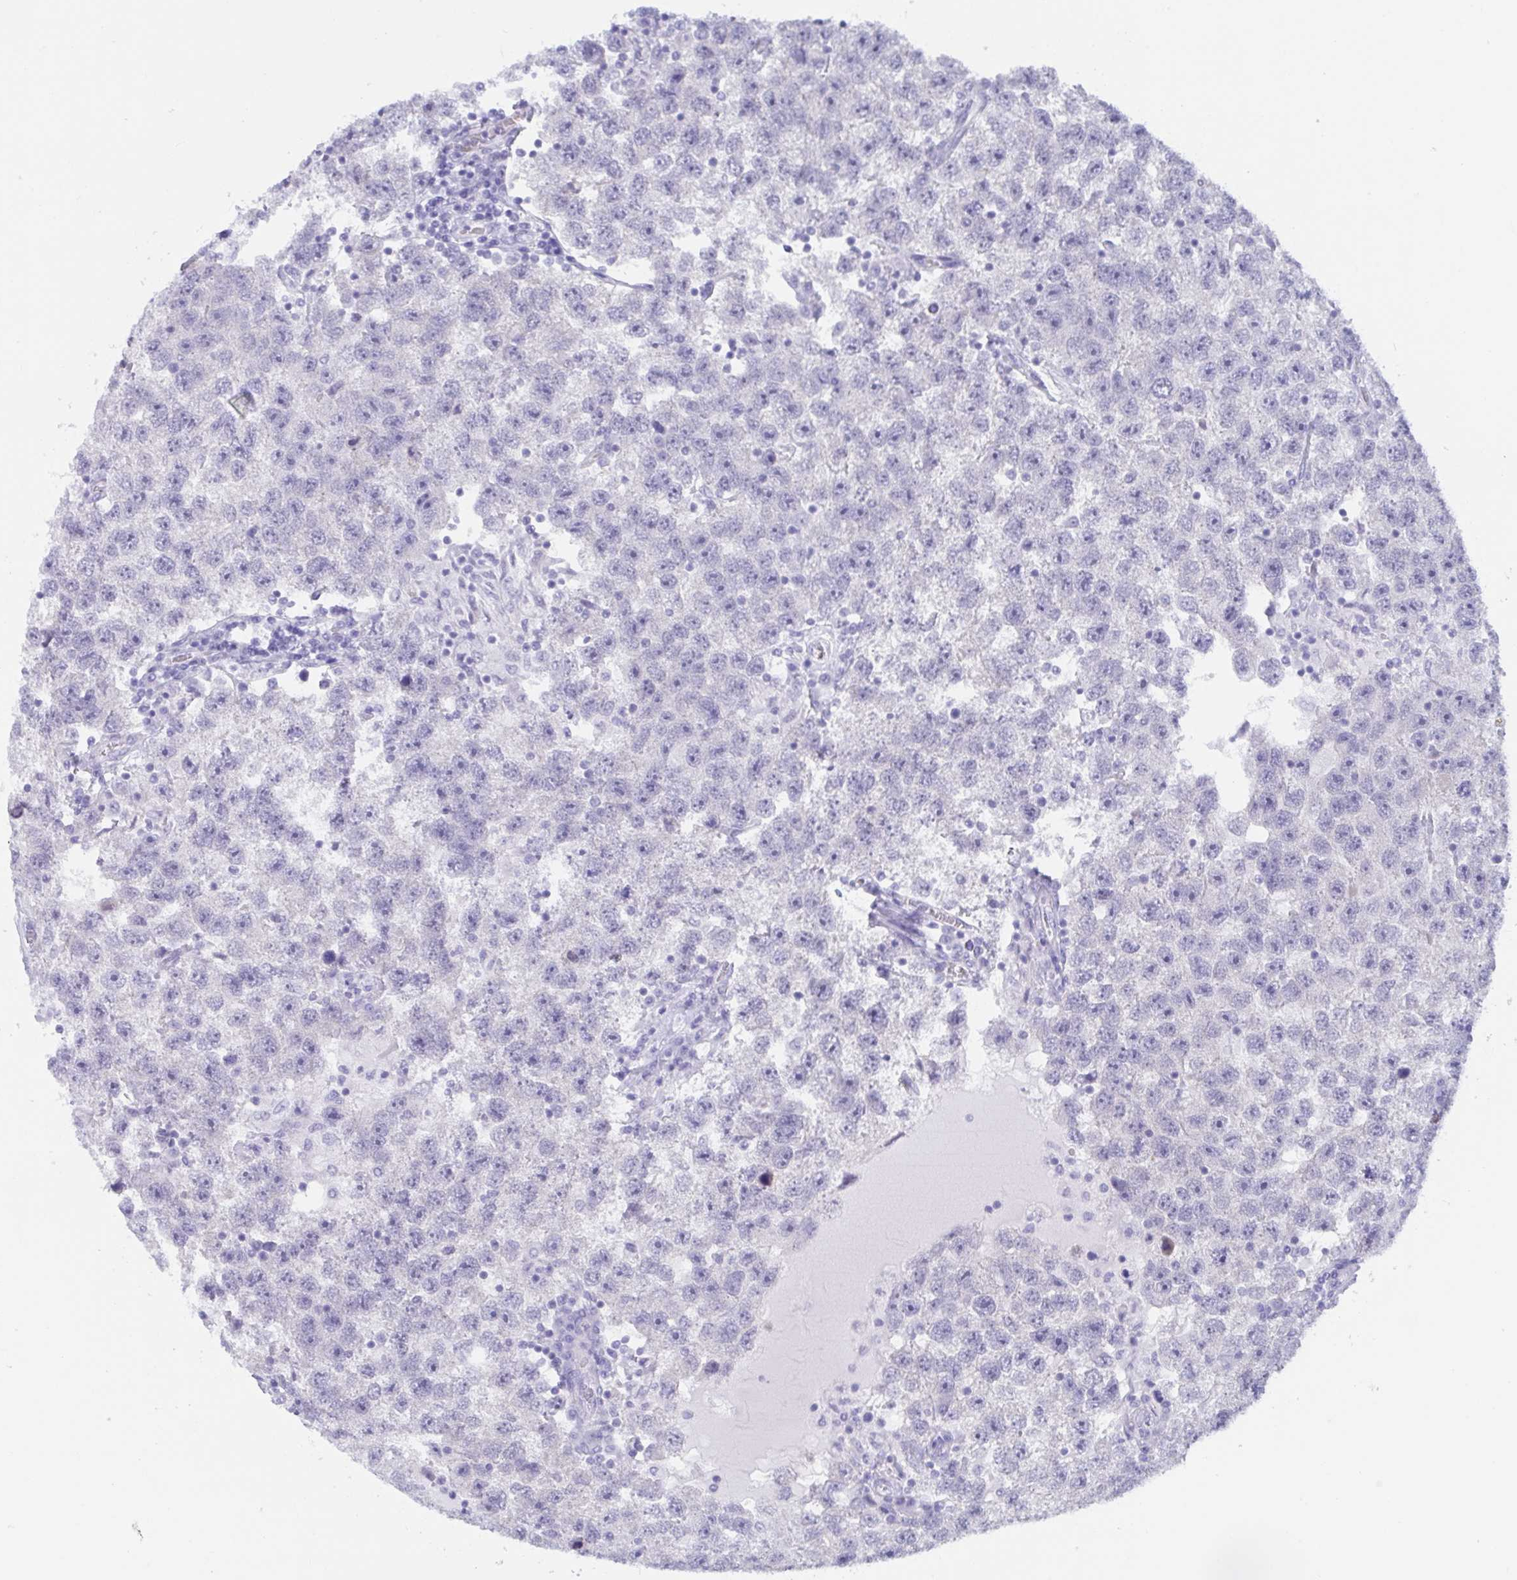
{"staining": {"intensity": "negative", "quantity": "none", "location": "none"}, "tissue": "testis cancer", "cell_type": "Tumor cells", "image_type": "cancer", "snomed": [{"axis": "morphology", "description": "Seminoma, NOS"}, {"axis": "topography", "description": "Testis"}], "caption": "An IHC micrograph of seminoma (testis) is shown. There is no staining in tumor cells of seminoma (testis).", "gene": "TEX12", "patient": {"sex": "male", "age": 26}}